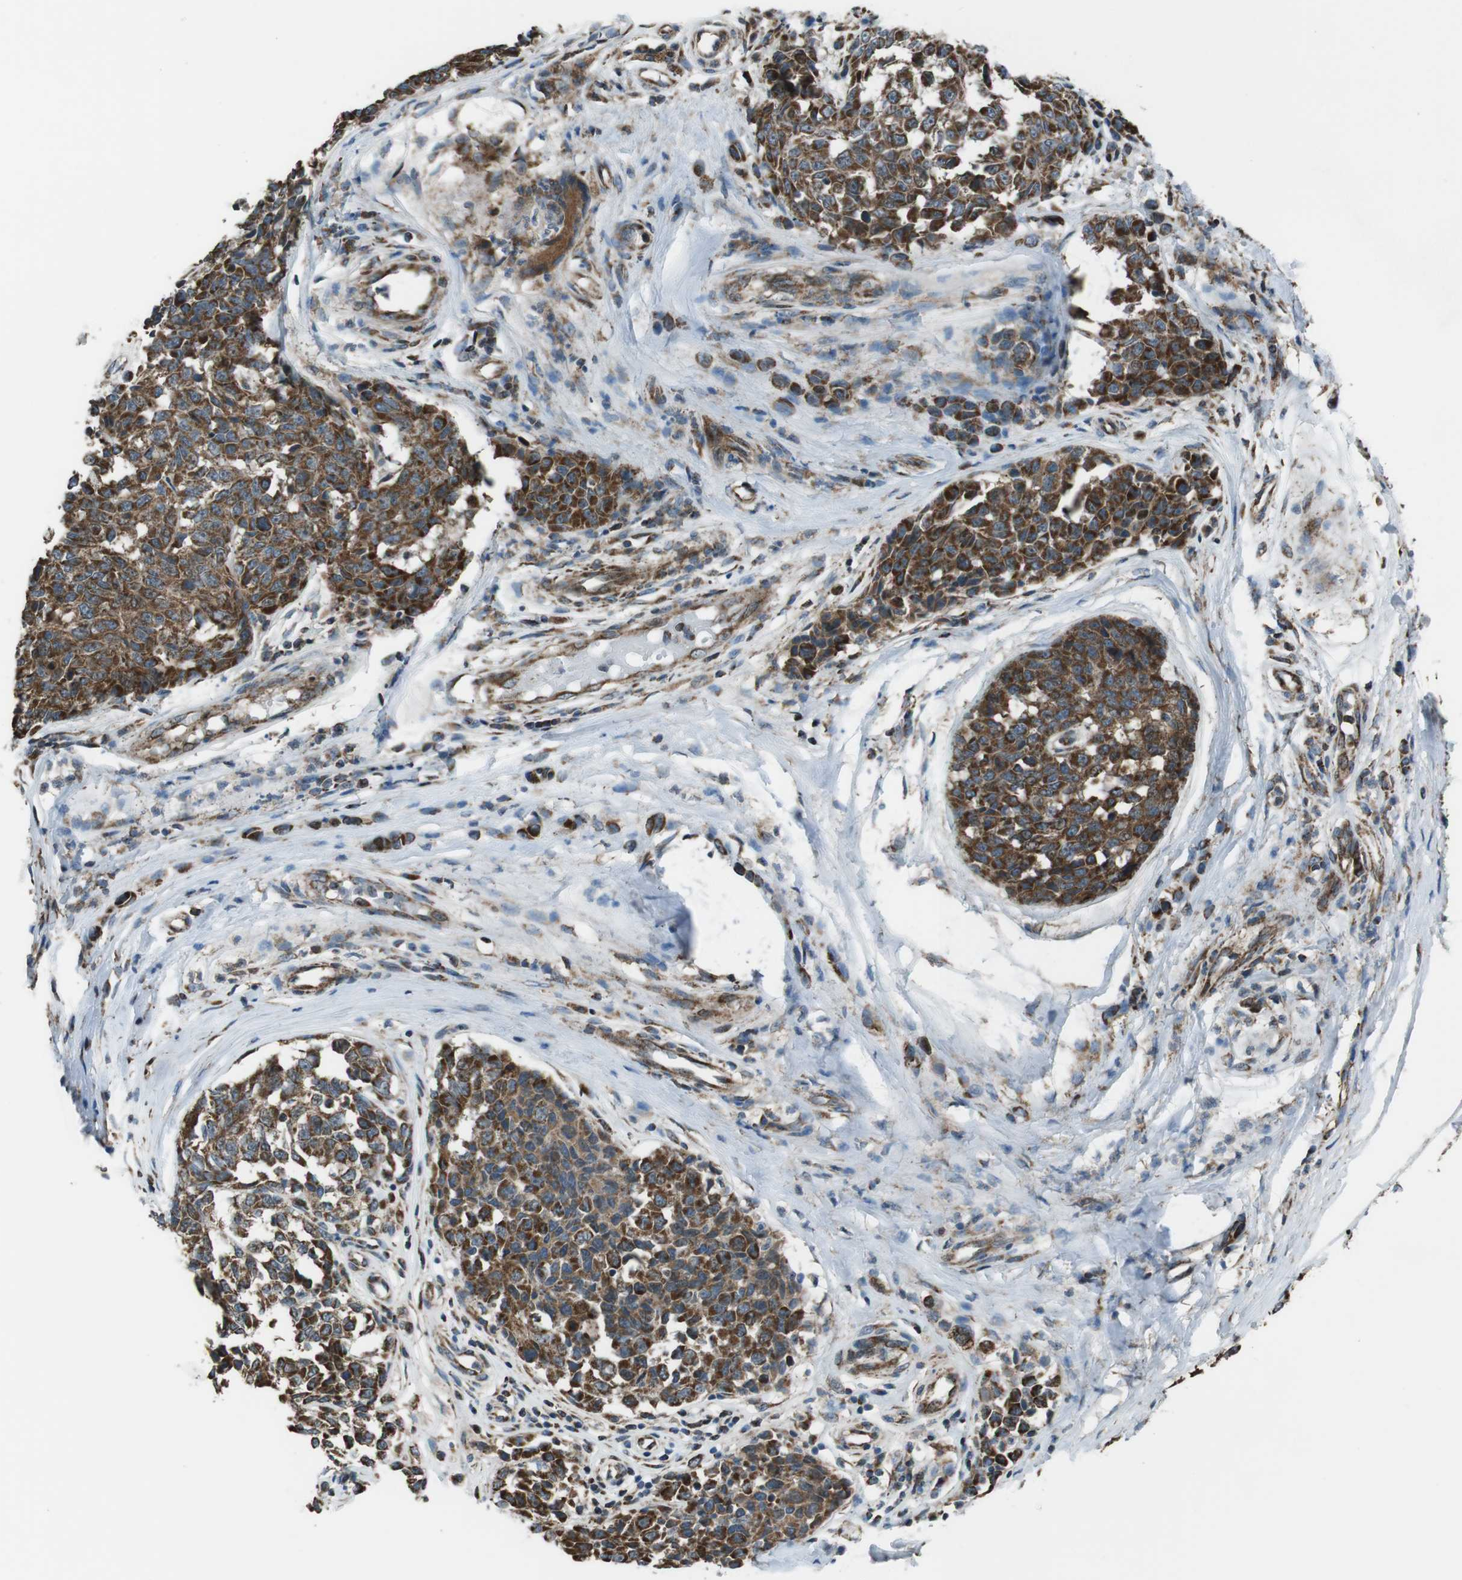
{"staining": {"intensity": "moderate", "quantity": ">75%", "location": "cytoplasmic/membranous"}, "tissue": "melanoma", "cell_type": "Tumor cells", "image_type": "cancer", "snomed": [{"axis": "morphology", "description": "Malignant melanoma, NOS"}, {"axis": "topography", "description": "Skin"}], "caption": "This histopathology image exhibits immunohistochemistry (IHC) staining of human malignant melanoma, with medium moderate cytoplasmic/membranous positivity in approximately >75% of tumor cells.", "gene": "GIMAP8", "patient": {"sex": "female", "age": 64}}